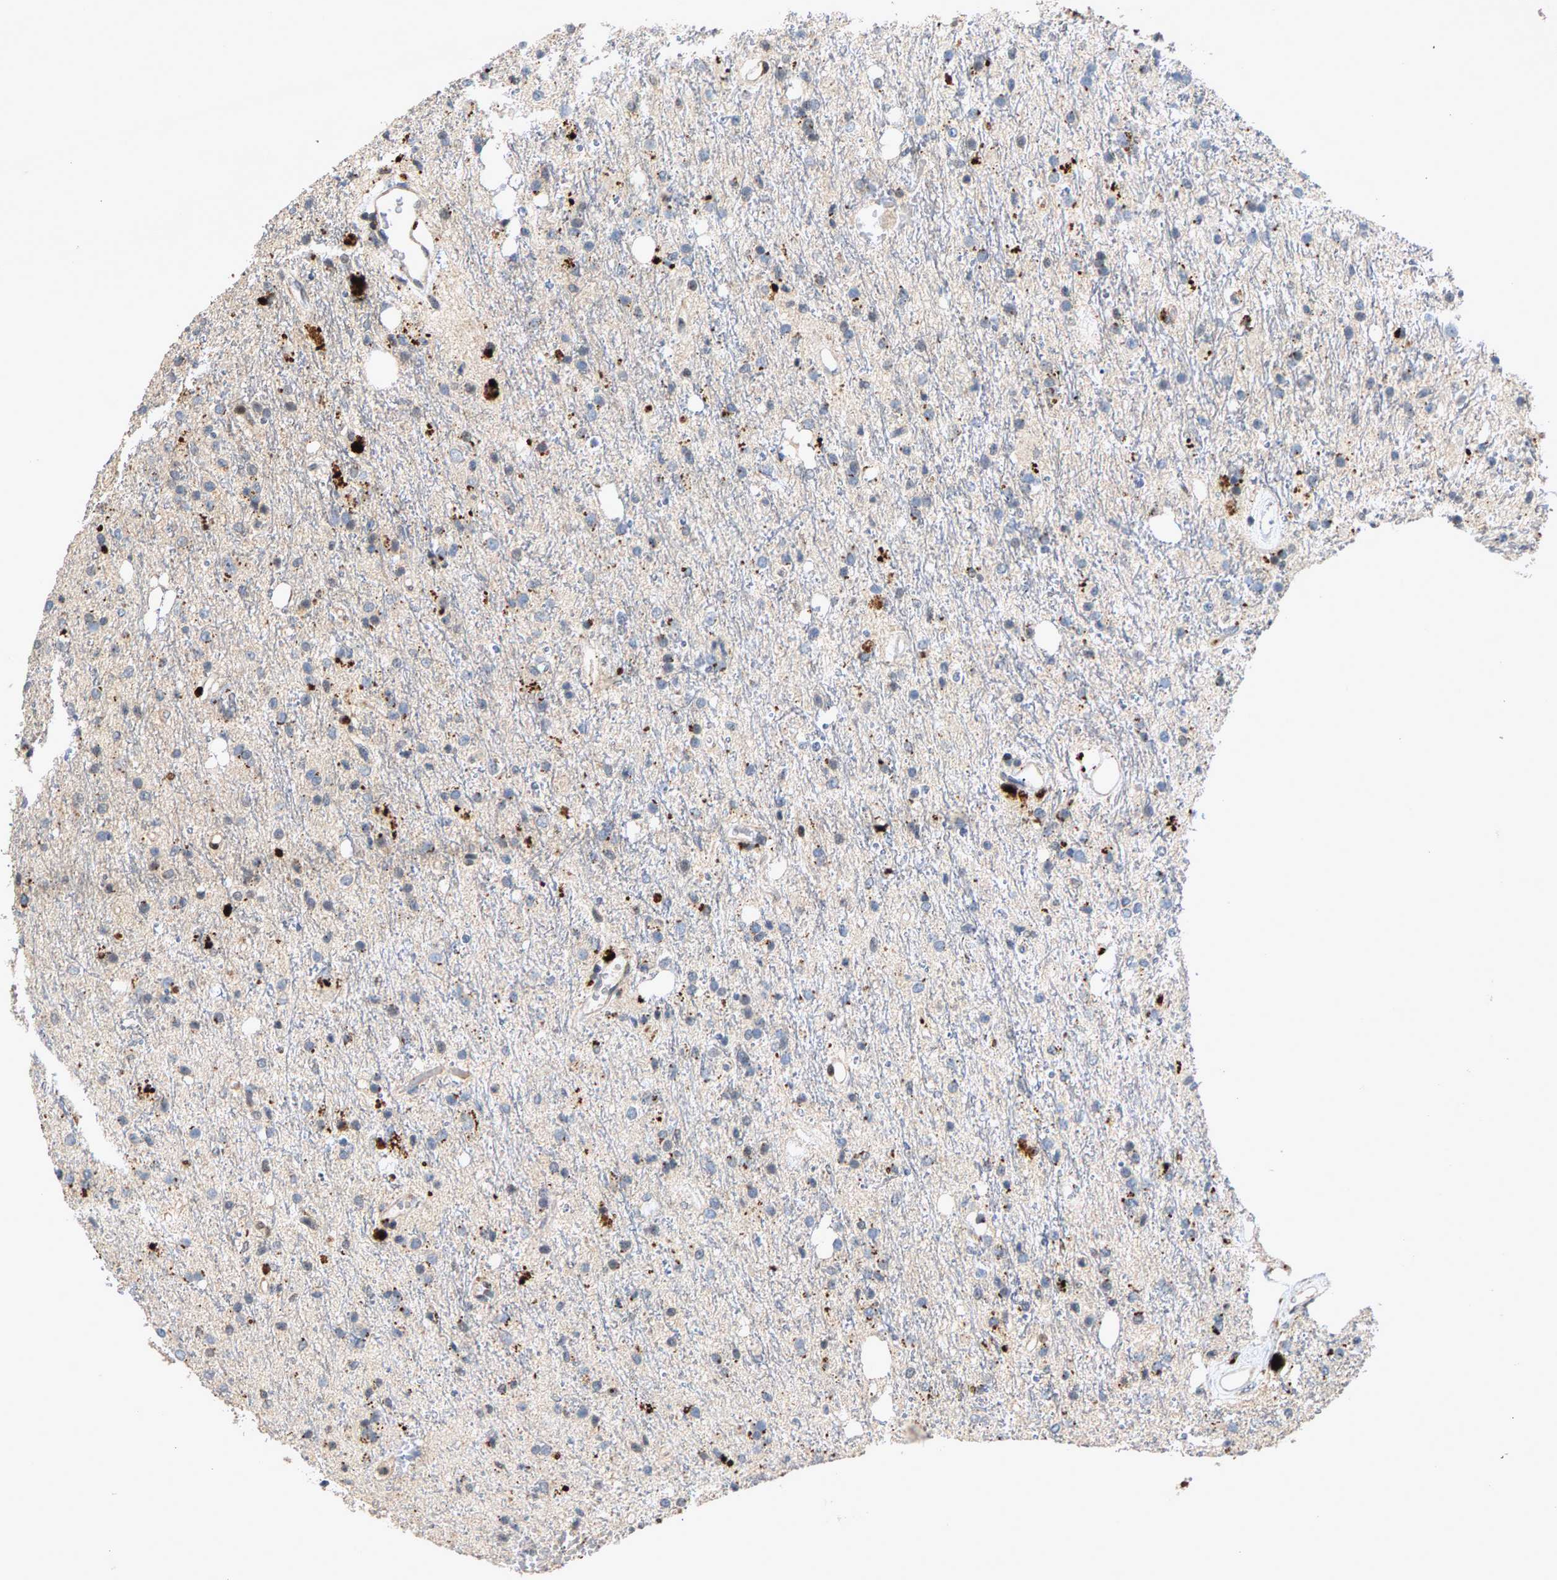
{"staining": {"intensity": "negative", "quantity": "none", "location": "none"}, "tissue": "glioma", "cell_type": "Tumor cells", "image_type": "cancer", "snomed": [{"axis": "morphology", "description": "Glioma, malignant, High grade"}, {"axis": "topography", "description": "Brain"}], "caption": "A high-resolution photomicrograph shows immunohistochemistry staining of malignant glioma (high-grade), which reveals no significant expression in tumor cells.", "gene": "ZPR1", "patient": {"sex": "male", "age": 47}}